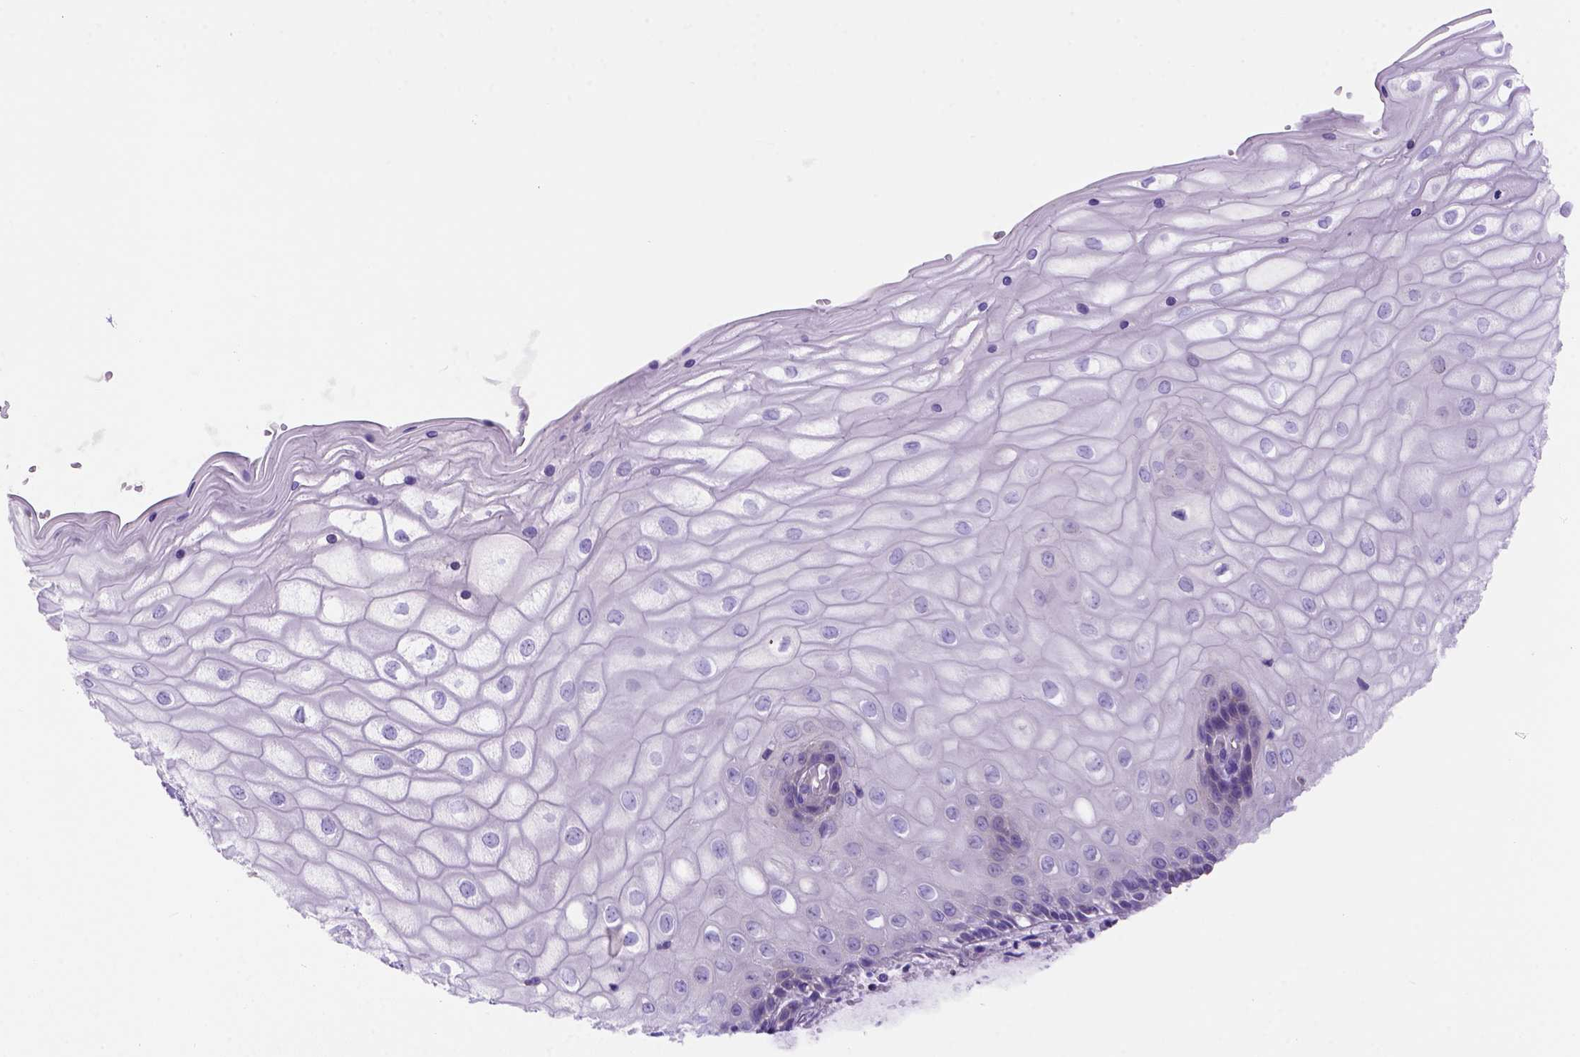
{"staining": {"intensity": "moderate", "quantity": ">75%", "location": "cytoplasmic/membranous"}, "tissue": "cervix", "cell_type": "Glandular cells", "image_type": "normal", "snomed": [{"axis": "morphology", "description": "Normal tissue, NOS"}, {"axis": "topography", "description": "Cervix"}], "caption": "About >75% of glandular cells in unremarkable cervix demonstrate moderate cytoplasmic/membranous protein positivity as visualized by brown immunohistochemical staining.", "gene": "FOXI1", "patient": {"sex": "female", "age": 37}}